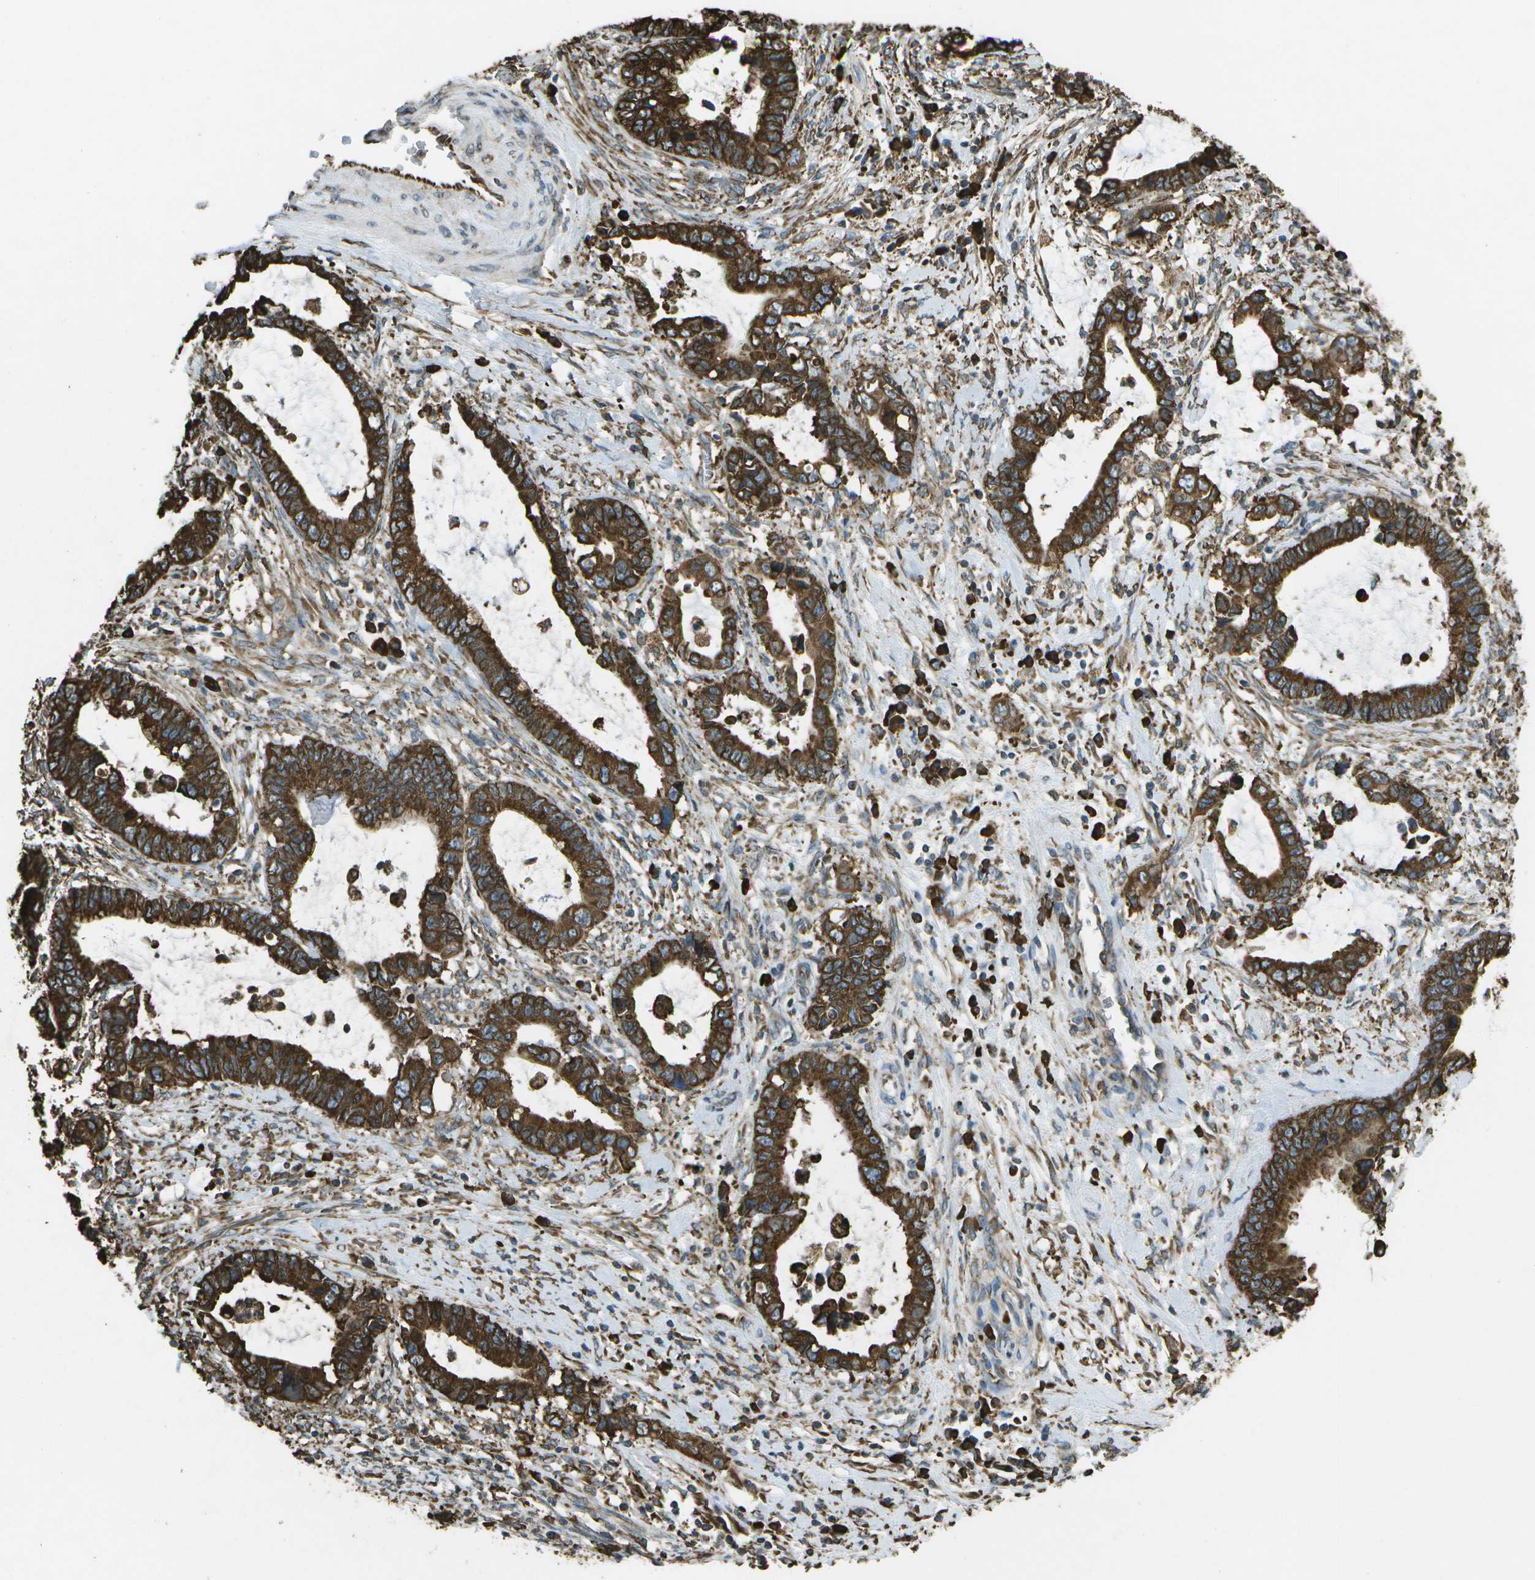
{"staining": {"intensity": "strong", "quantity": ">75%", "location": "cytoplasmic/membranous"}, "tissue": "cervical cancer", "cell_type": "Tumor cells", "image_type": "cancer", "snomed": [{"axis": "morphology", "description": "Adenocarcinoma, NOS"}, {"axis": "topography", "description": "Cervix"}], "caption": "Immunohistochemistry histopathology image of neoplastic tissue: cervical adenocarcinoma stained using immunohistochemistry (IHC) demonstrates high levels of strong protein expression localized specifically in the cytoplasmic/membranous of tumor cells, appearing as a cytoplasmic/membranous brown color.", "gene": "PDIA4", "patient": {"sex": "female", "age": 44}}